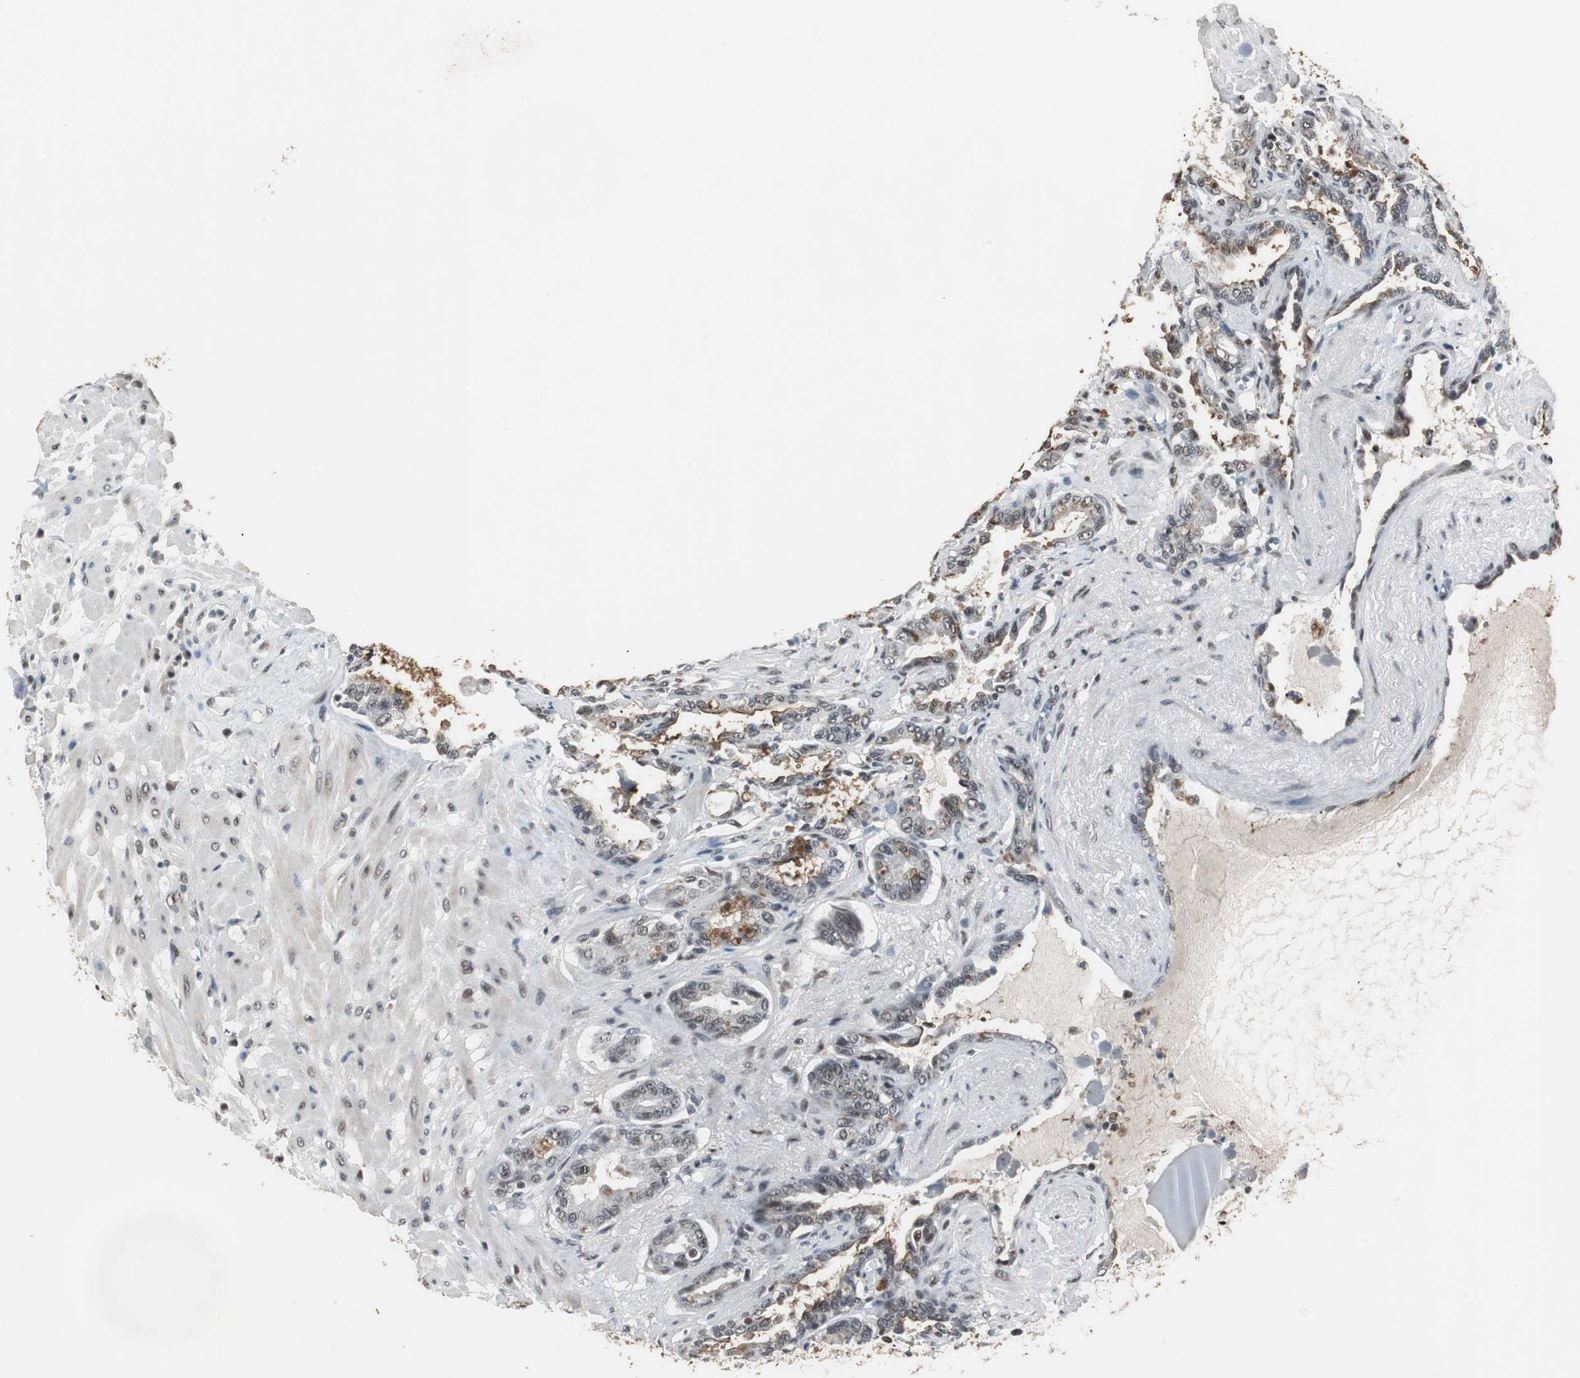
{"staining": {"intensity": "strong", "quantity": "<25%", "location": "cytoplasmic/membranous"}, "tissue": "seminal vesicle", "cell_type": "Glandular cells", "image_type": "normal", "snomed": [{"axis": "morphology", "description": "Normal tissue, NOS"}, {"axis": "topography", "description": "Seminal veicle"}], "caption": "Immunohistochemical staining of benign seminal vesicle shows strong cytoplasmic/membranous protein expression in approximately <25% of glandular cells.", "gene": "MKX", "patient": {"sex": "male", "age": 61}}